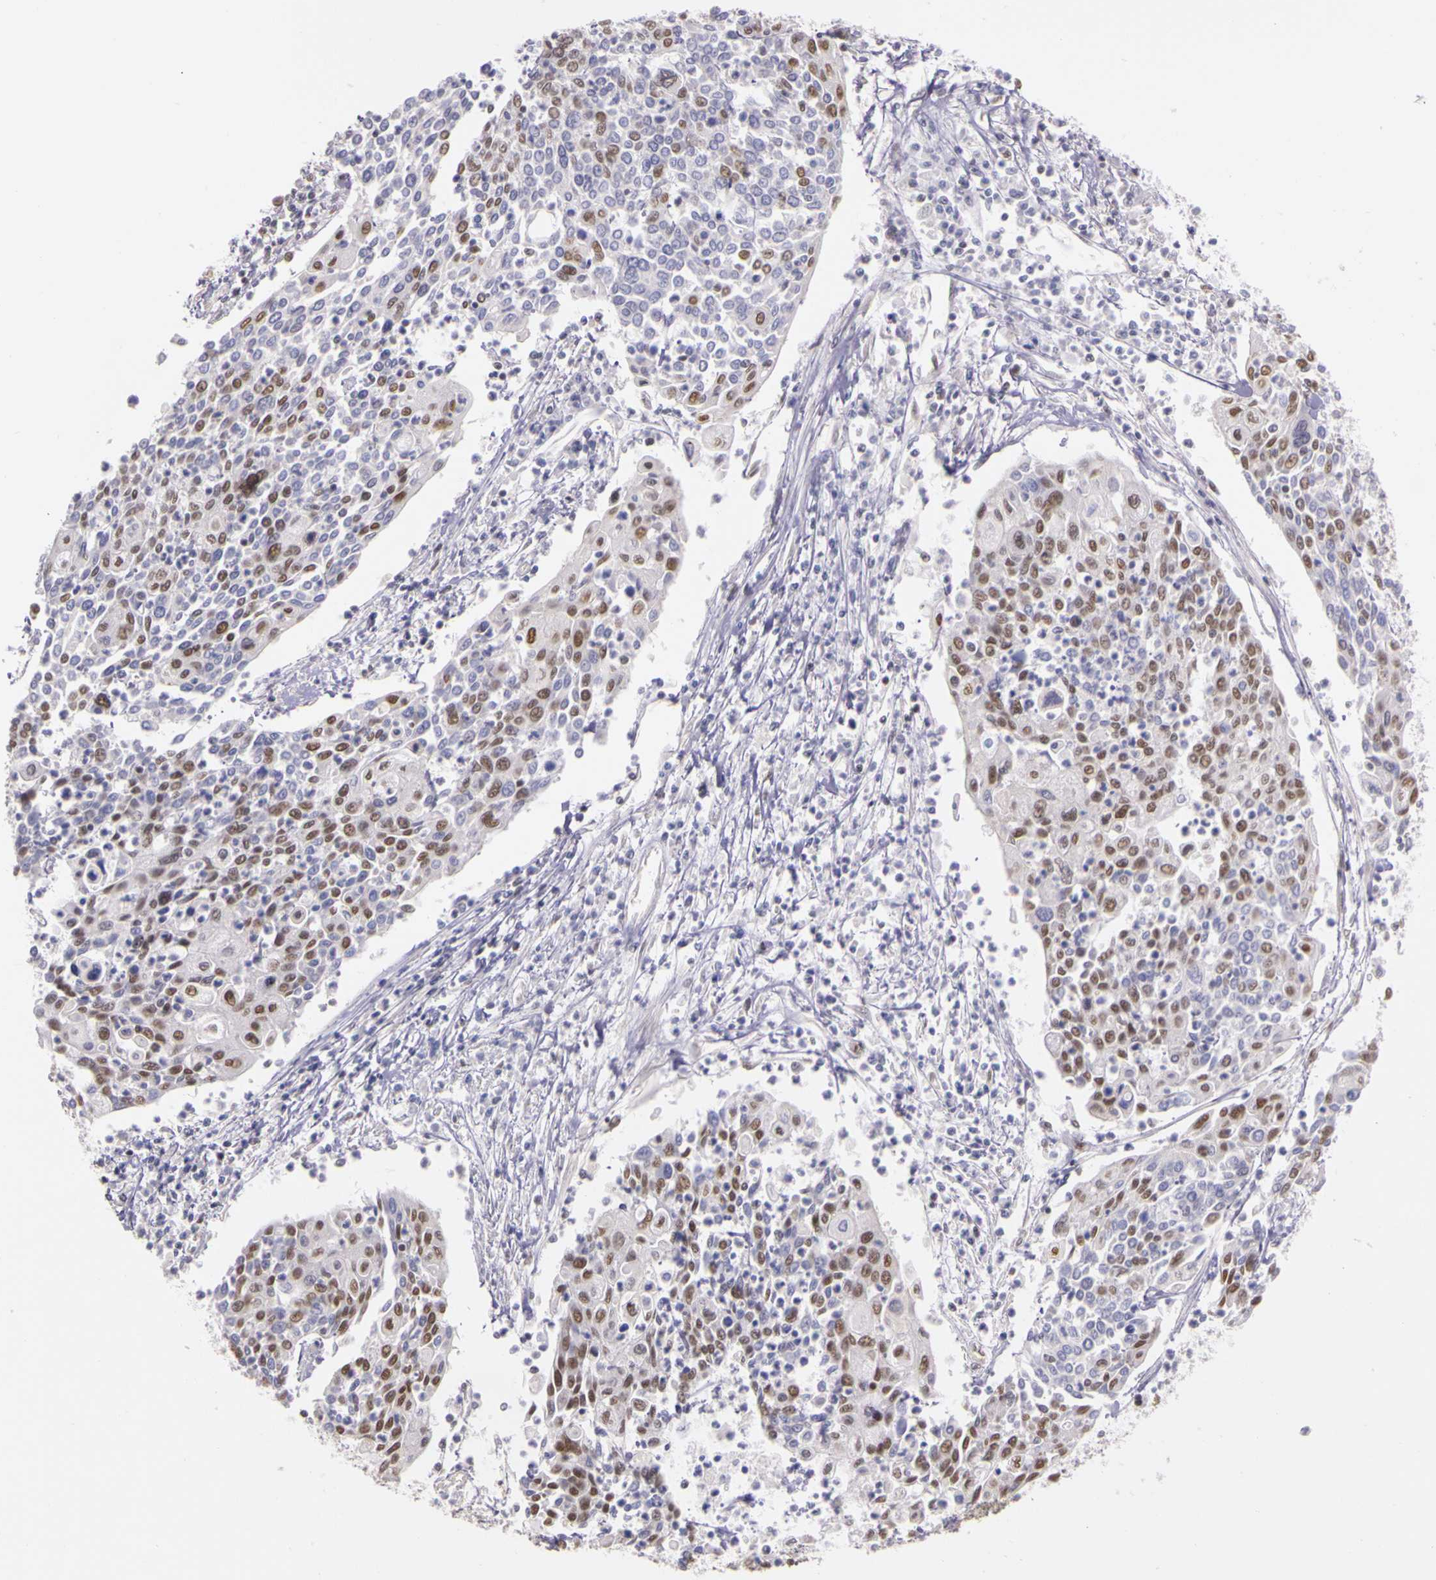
{"staining": {"intensity": "moderate", "quantity": "25%-75%", "location": "nuclear"}, "tissue": "cervical cancer", "cell_type": "Tumor cells", "image_type": "cancer", "snomed": [{"axis": "morphology", "description": "Squamous cell carcinoma, NOS"}, {"axis": "topography", "description": "Cervix"}], "caption": "Cervical squamous cell carcinoma stained with DAB (3,3'-diaminobenzidine) IHC shows medium levels of moderate nuclear staining in approximately 25%-75% of tumor cells.", "gene": "WDR13", "patient": {"sex": "female", "age": 40}}